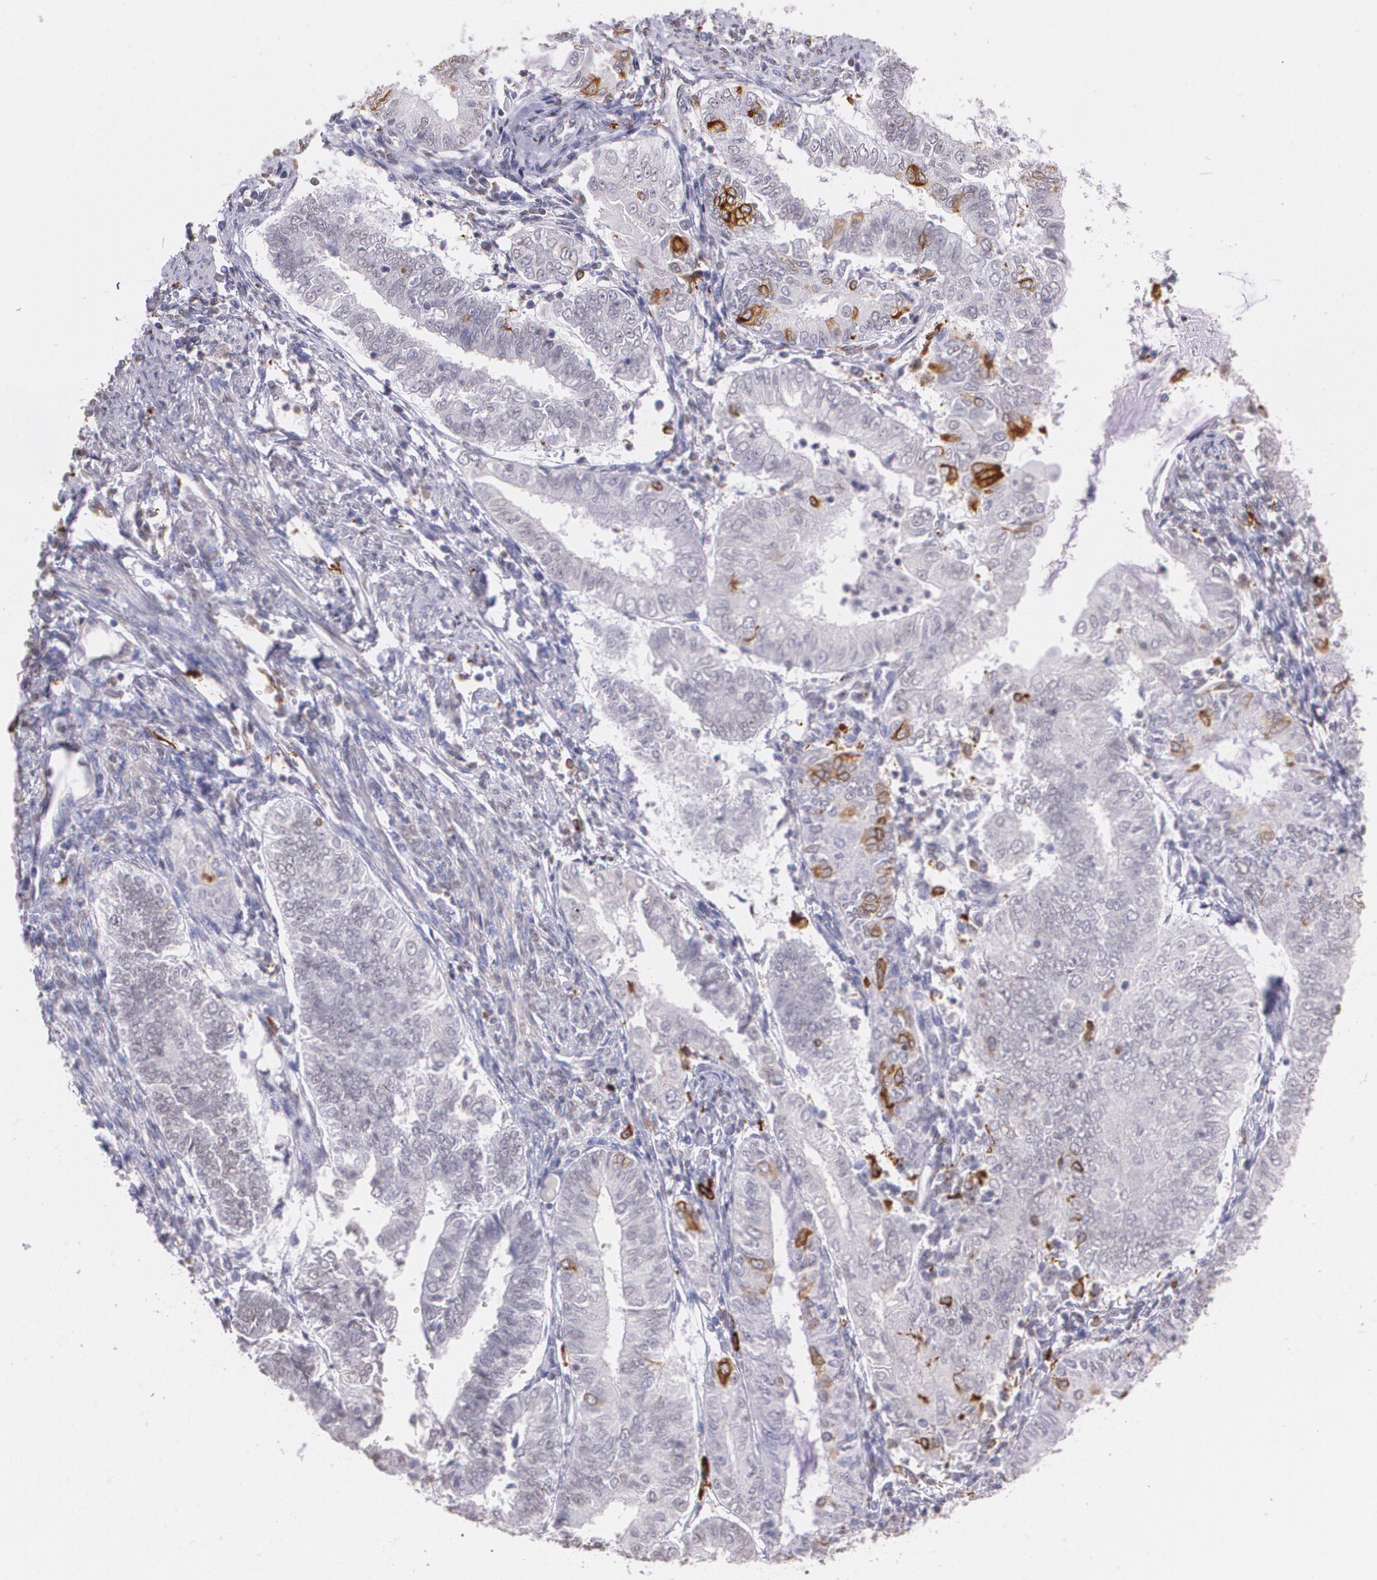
{"staining": {"intensity": "moderate", "quantity": "<25%", "location": "cytoplasmic/membranous"}, "tissue": "endometrial cancer", "cell_type": "Tumor cells", "image_type": "cancer", "snomed": [{"axis": "morphology", "description": "Adenocarcinoma, NOS"}, {"axis": "topography", "description": "Endometrium"}], "caption": "IHC micrograph of neoplastic tissue: adenocarcinoma (endometrial) stained using immunohistochemistry (IHC) shows low levels of moderate protein expression localized specifically in the cytoplasmic/membranous of tumor cells, appearing as a cytoplasmic/membranous brown color.", "gene": "RTN1", "patient": {"sex": "female", "age": 66}}